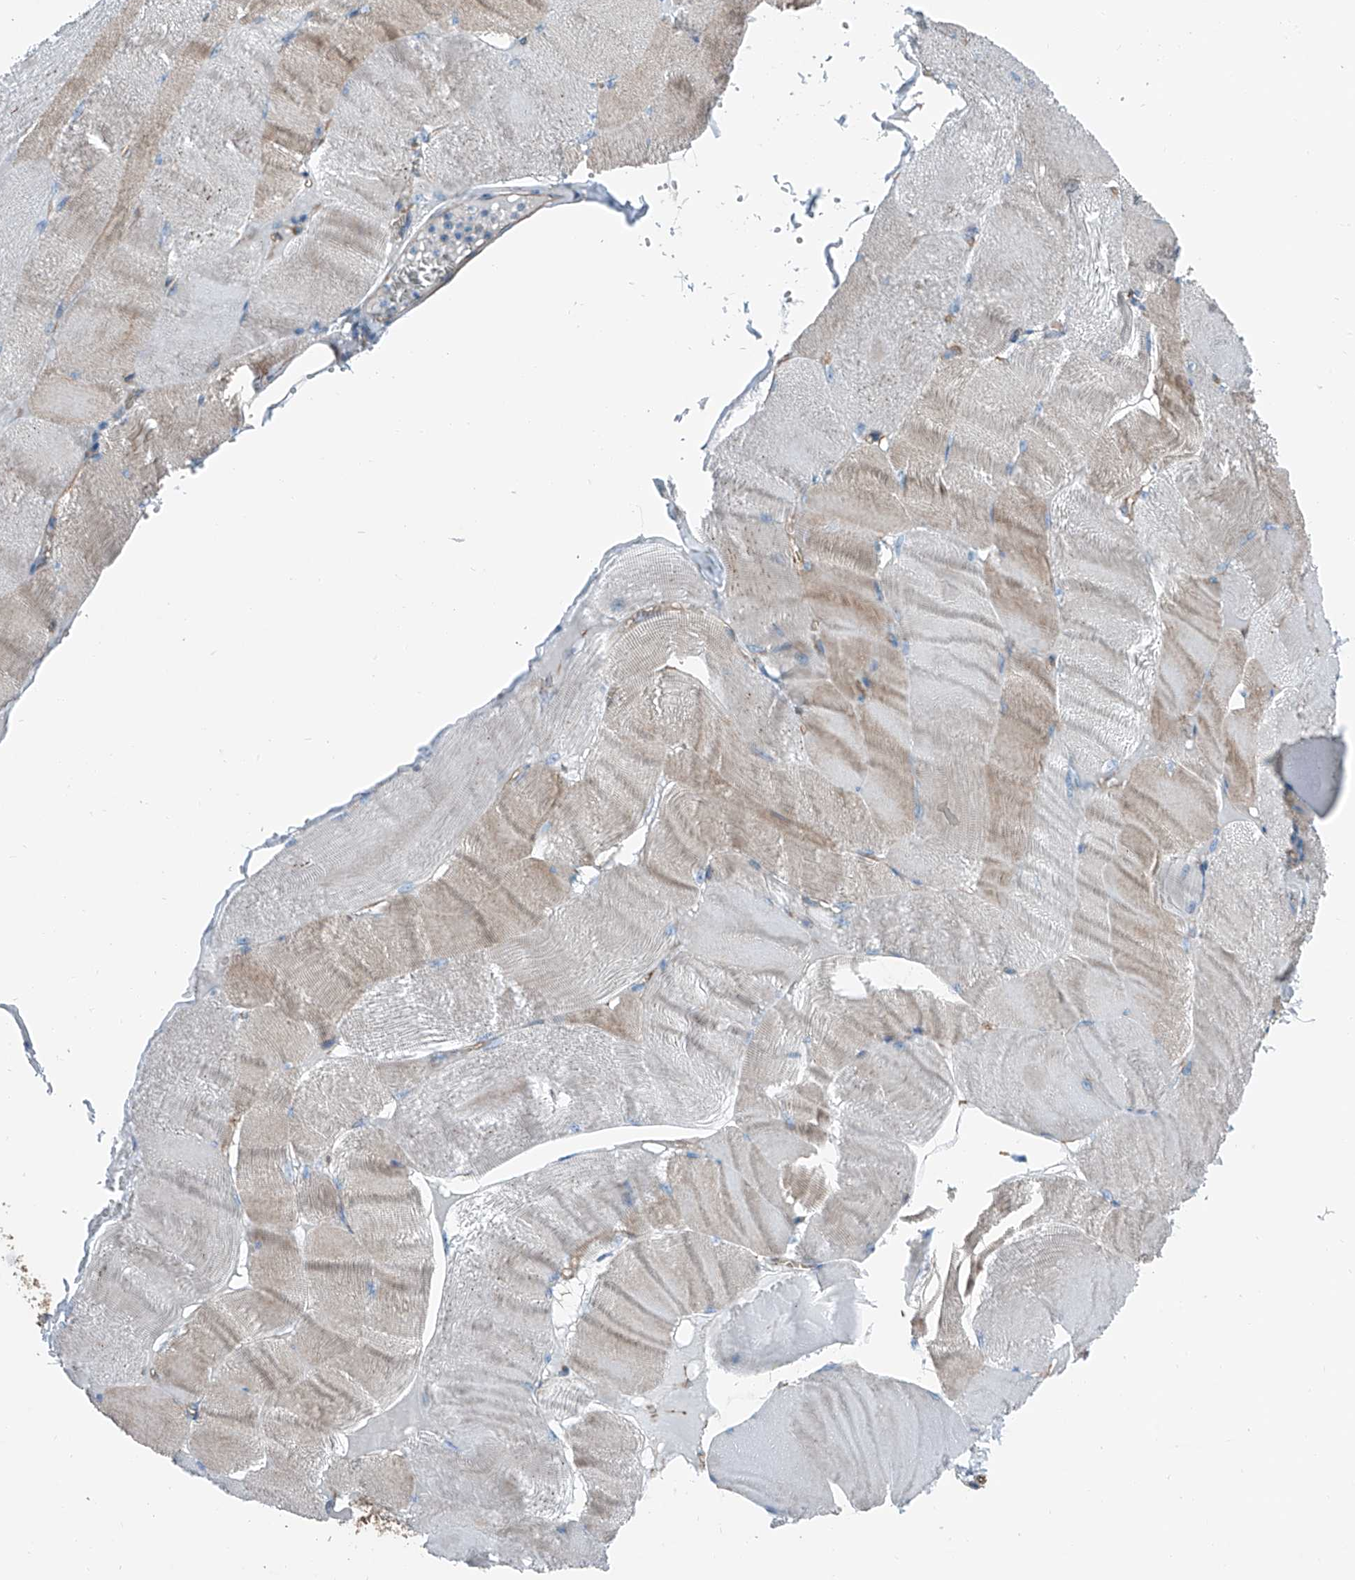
{"staining": {"intensity": "weak", "quantity": ">75%", "location": "cytoplasmic/membranous"}, "tissue": "skeletal muscle", "cell_type": "Myocytes", "image_type": "normal", "snomed": [{"axis": "morphology", "description": "Normal tissue, NOS"}, {"axis": "morphology", "description": "Basal cell carcinoma"}, {"axis": "topography", "description": "Skeletal muscle"}], "caption": "DAB immunohistochemical staining of unremarkable skeletal muscle shows weak cytoplasmic/membranous protein staining in about >75% of myocytes. The staining was performed using DAB (3,3'-diaminobenzidine), with brown indicating positive protein expression. Nuclei are stained blue with hematoxylin.", "gene": "THEMIS2", "patient": {"sex": "female", "age": 64}}